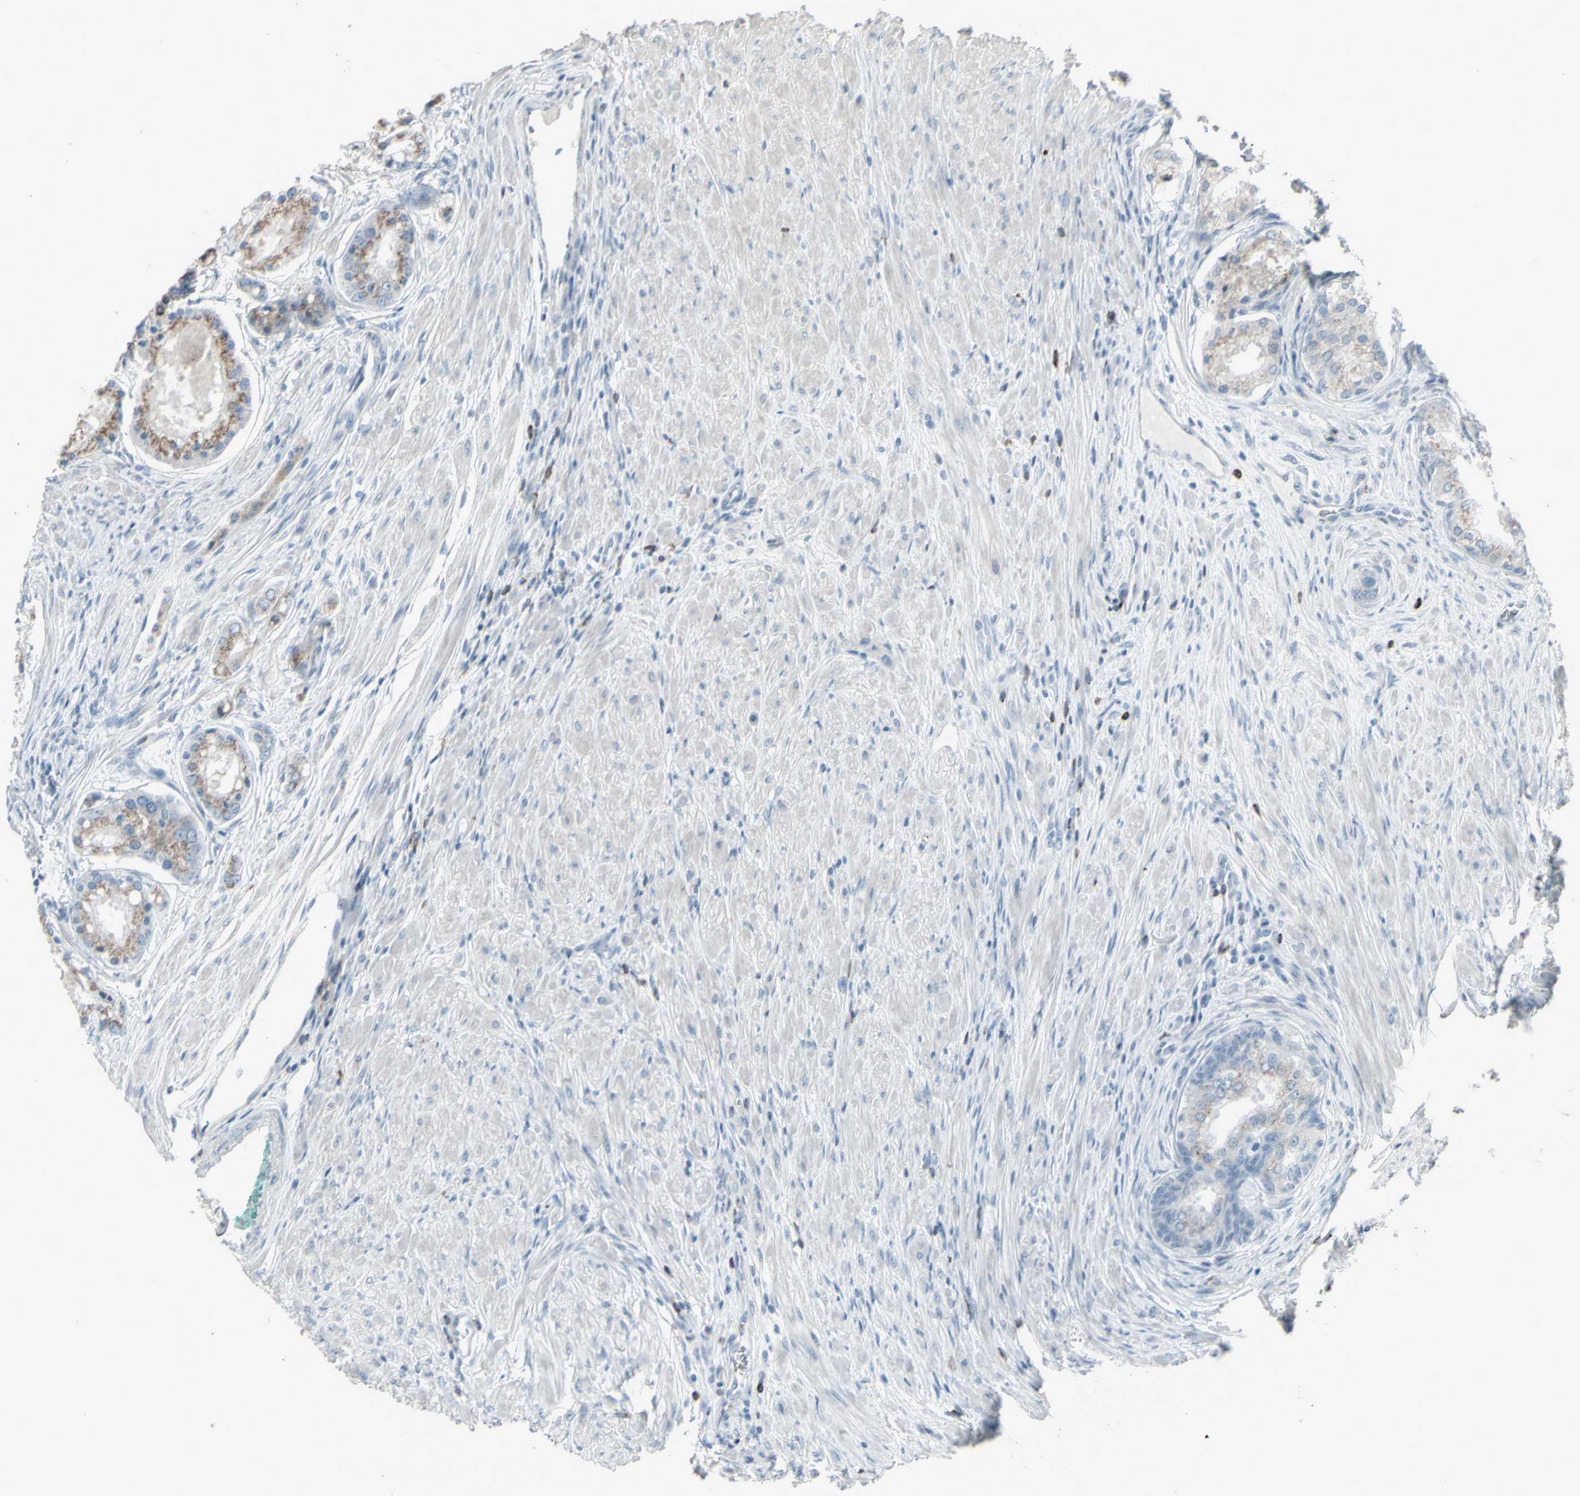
{"staining": {"intensity": "weak", "quantity": "25%-75%", "location": "cytoplasmic/membranous"}, "tissue": "prostate cancer", "cell_type": "Tumor cells", "image_type": "cancer", "snomed": [{"axis": "morphology", "description": "Adenocarcinoma, High grade"}, {"axis": "topography", "description": "Prostate"}], "caption": "Adenocarcinoma (high-grade) (prostate) stained with IHC demonstrates weak cytoplasmic/membranous staining in about 25%-75% of tumor cells. (Stains: DAB in brown, nuclei in blue, Microscopy: brightfield microscopy at high magnification).", "gene": "CD79B", "patient": {"sex": "male", "age": 59}}